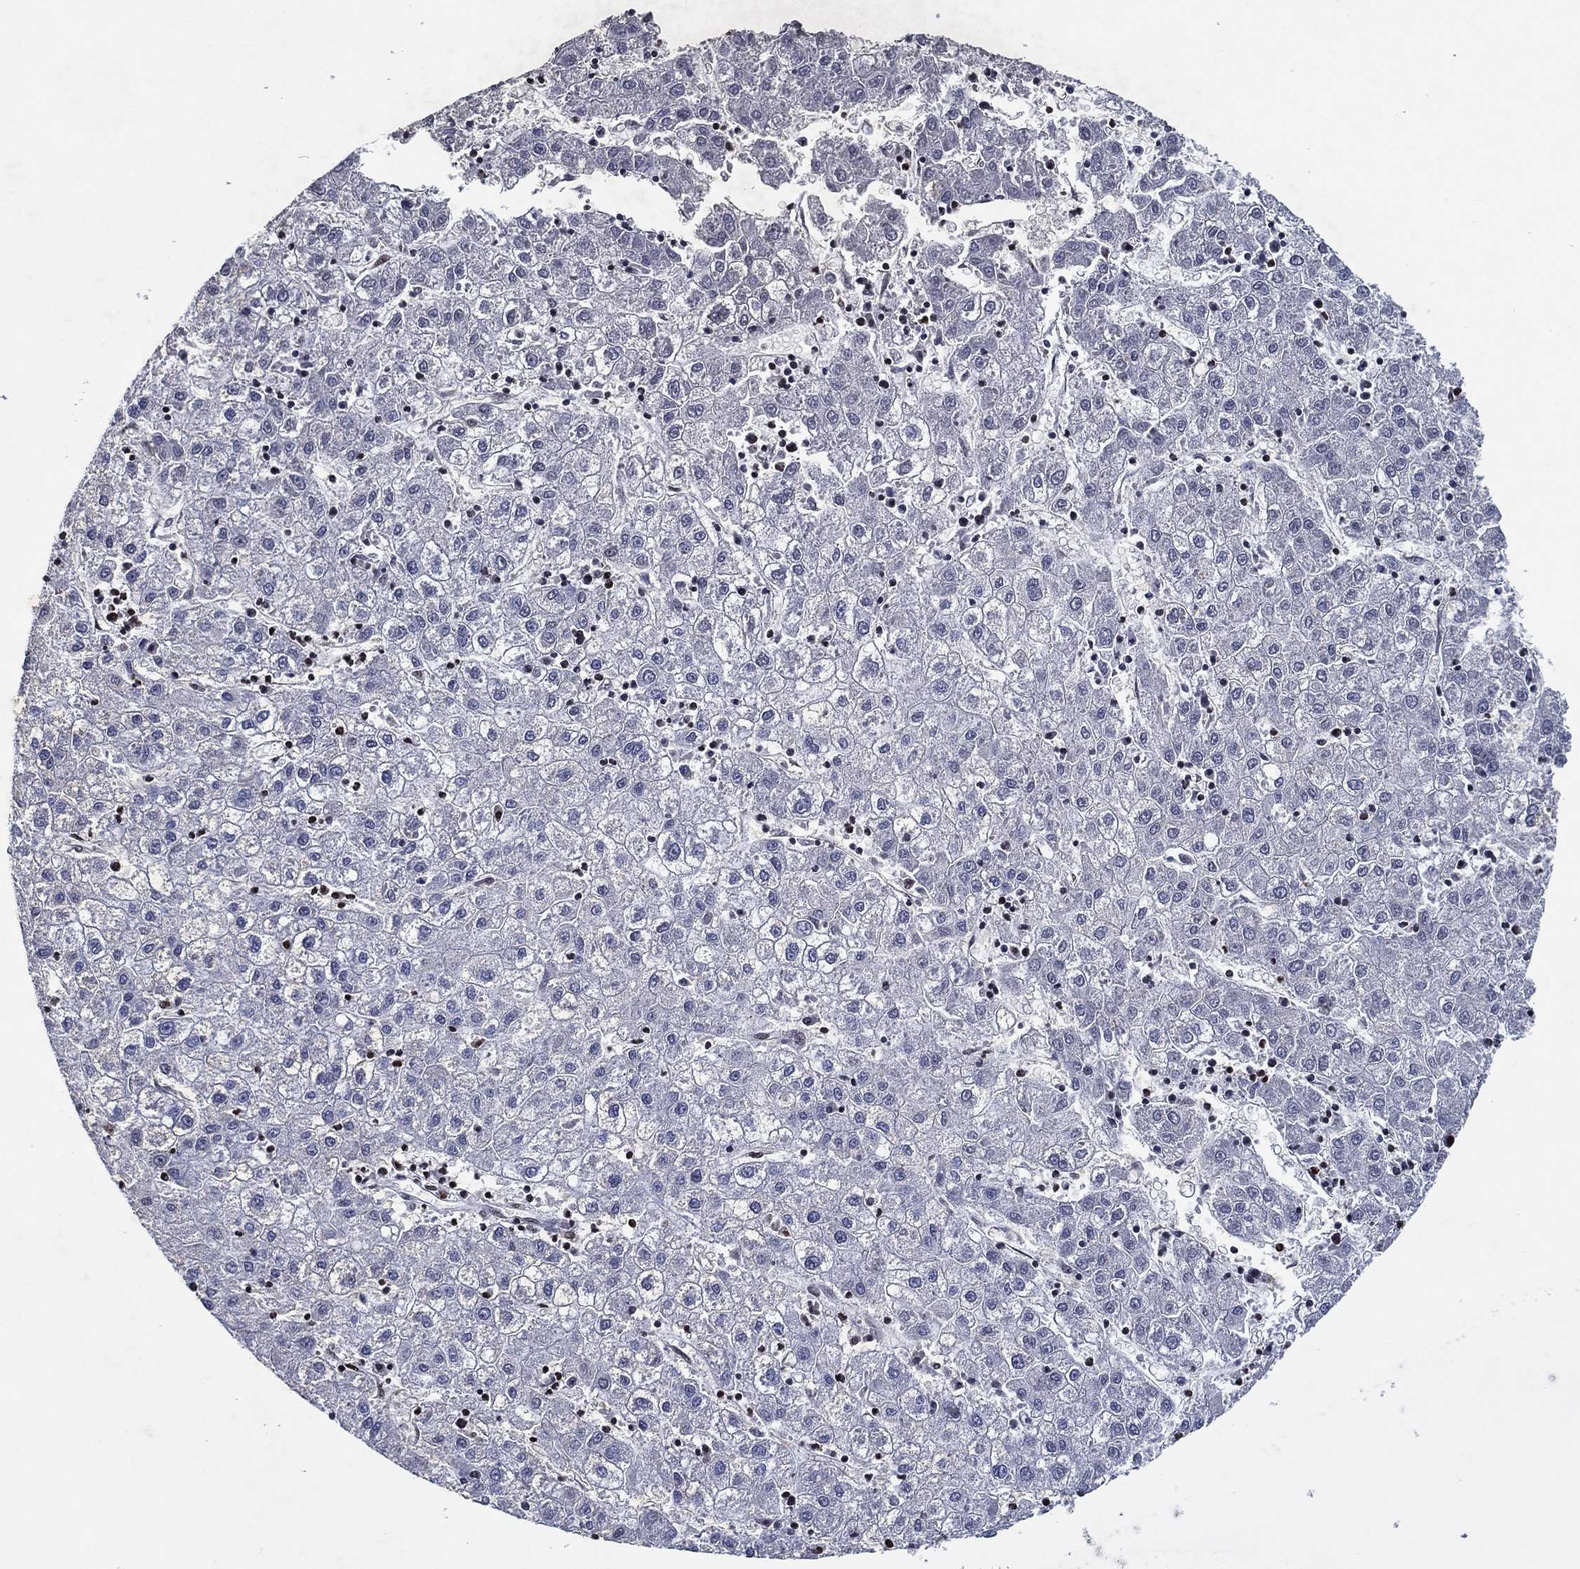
{"staining": {"intensity": "negative", "quantity": "none", "location": "none"}, "tissue": "liver cancer", "cell_type": "Tumor cells", "image_type": "cancer", "snomed": [{"axis": "morphology", "description": "Carcinoma, Hepatocellular, NOS"}, {"axis": "topography", "description": "Liver"}], "caption": "The image shows no significant expression in tumor cells of liver cancer (hepatocellular carcinoma).", "gene": "ZBTB42", "patient": {"sex": "male", "age": 72}}